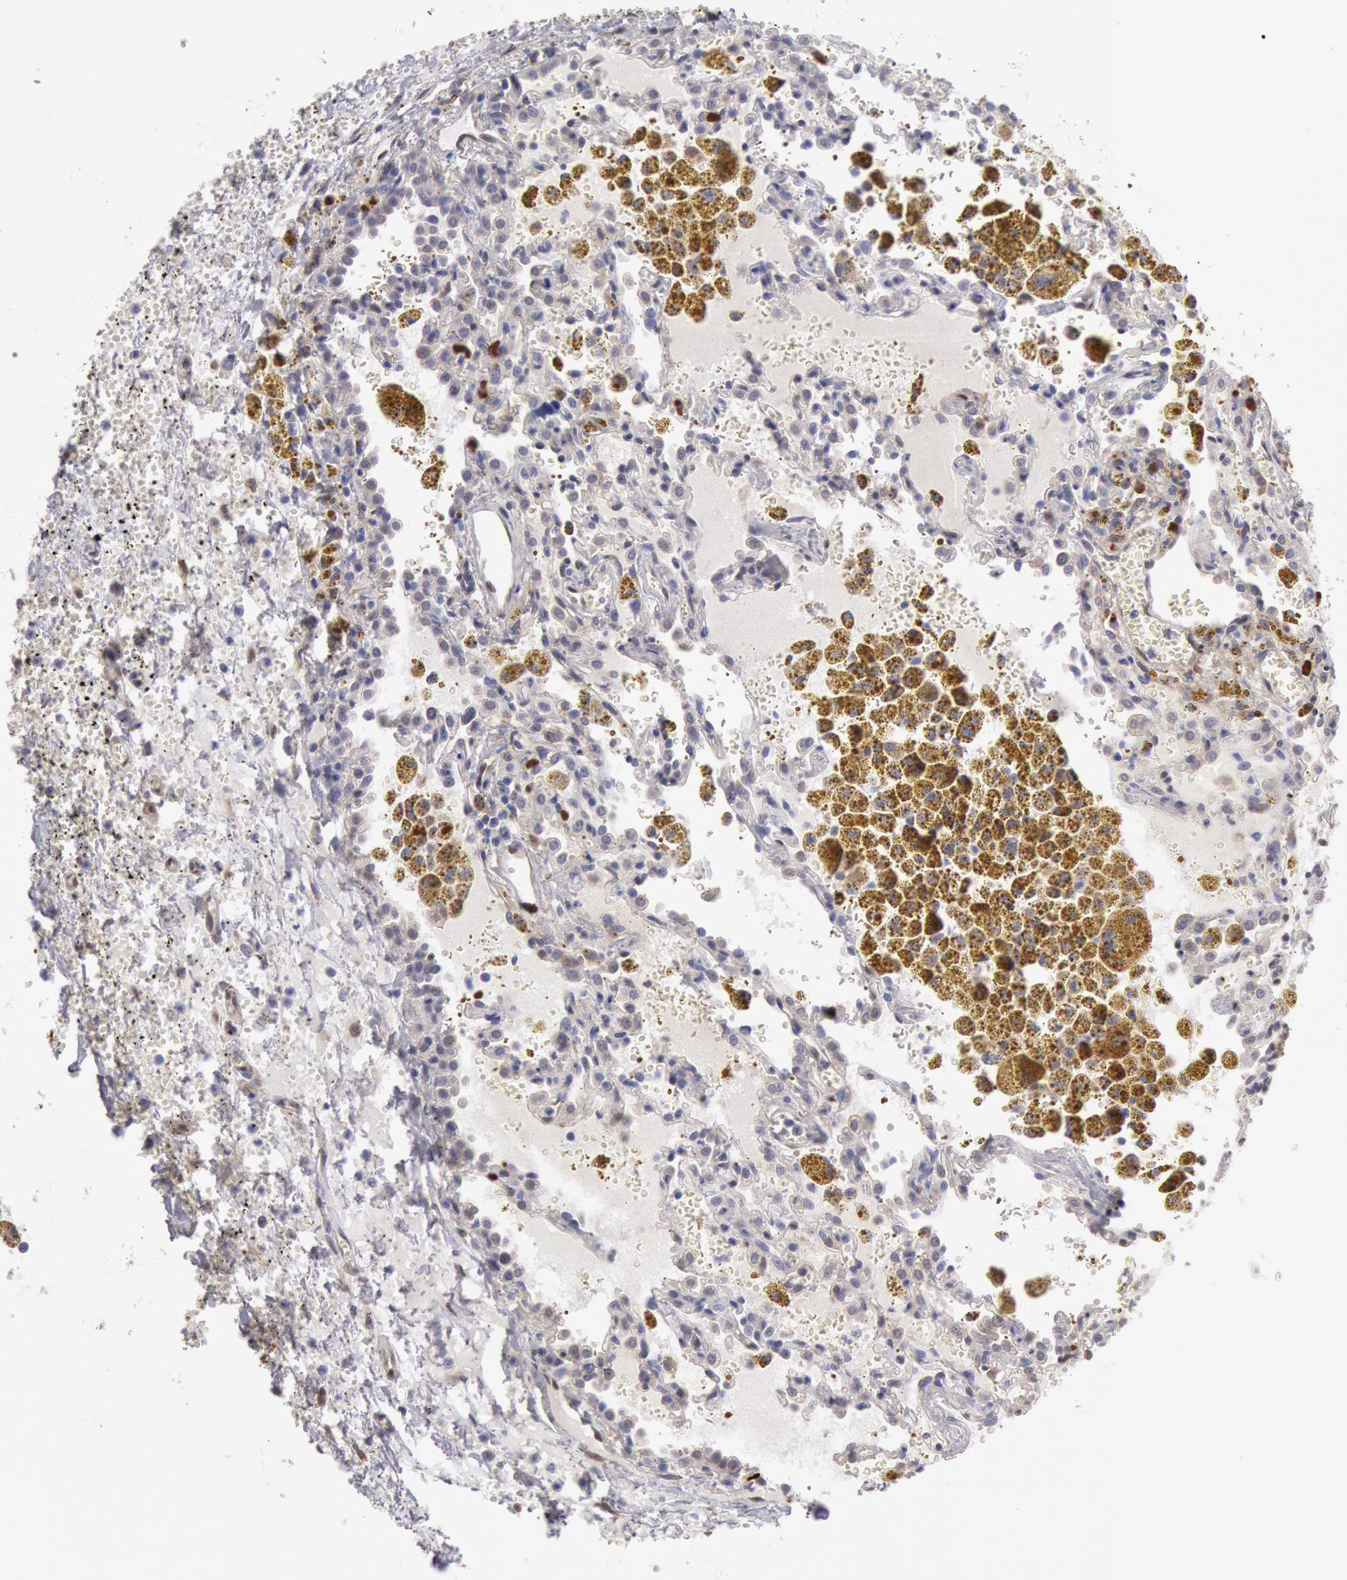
{"staining": {"intensity": "negative", "quantity": "none", "location": "none"}, "tissue": "carcinoid", "cell_type": "Tumor cells", "image_type": "cancer", "snomed": [{"axis": "morphology", "description": "Carcinoid, malignant, NOS"}, {"axis": "topography", "description": "Bronchus"}], "caption": "Immunohistochemistry micrograph of malignant carcinoid stained for a protein (brown), which reveals no staining in tumor cells.", "gene": "CCDC50", "patient": {"sex": "male", "age": 55}}